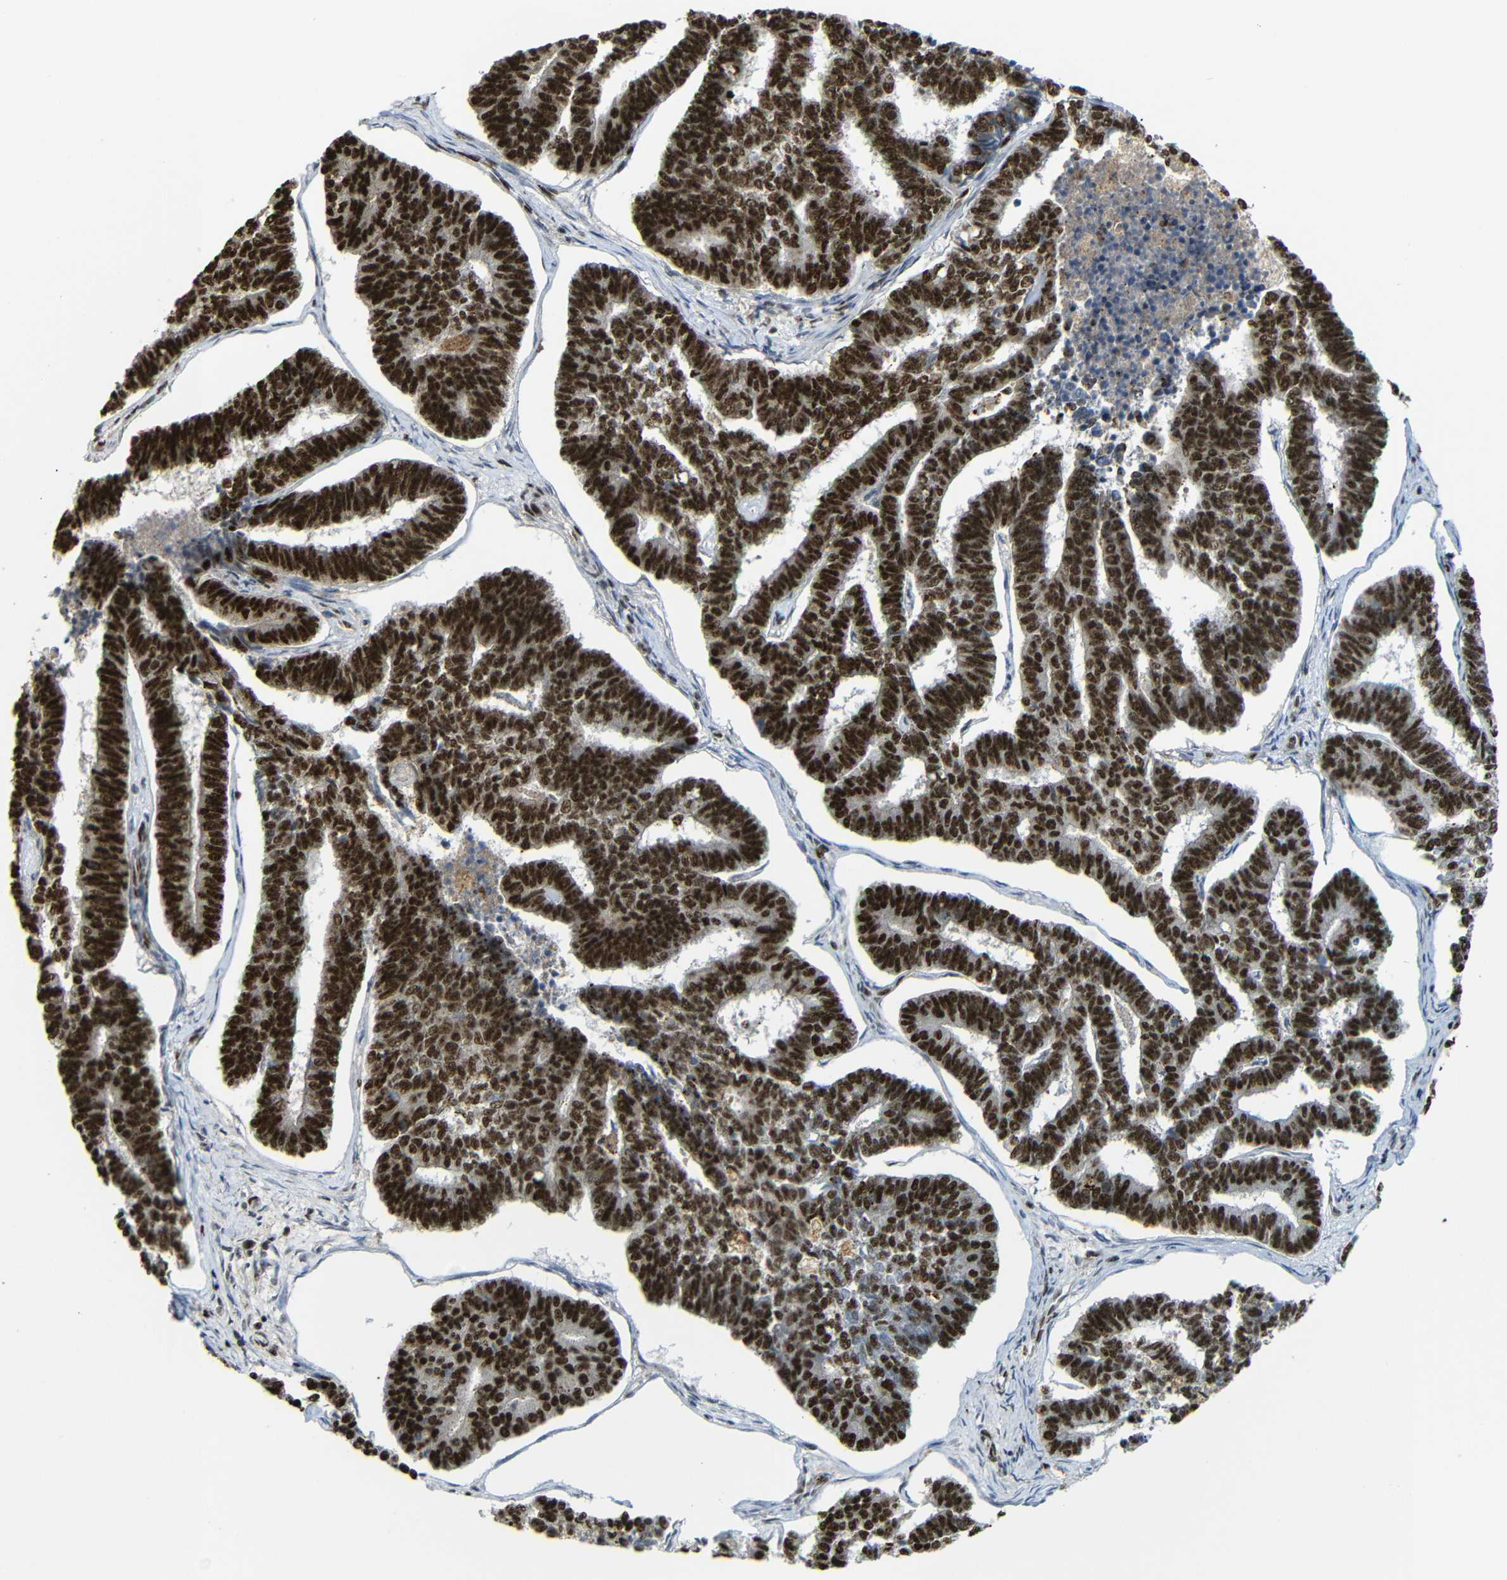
{"staining": {"intensity": "strong", "quantity": ">75%", "location": "cytoplasmic/membranous,nuclear"}, "tissue": "endometrial cancer", "cell_type": "Tumor cells", "image_type": "cancer", "snomed": [{"axis": "morphology", "description": "Adenocarcinoma, NOS"}, {"axis": "topography", "description": "Endometrium"}], "caption": "Endometrial cancer (adenocarcinoma) stained with IHC reveals strong cytoplasmic/membranous and nuclear positivity in about >75% of tumor cells.", "gene": "TCF7L2", "patient": {"sex": "female", "age": 70}}